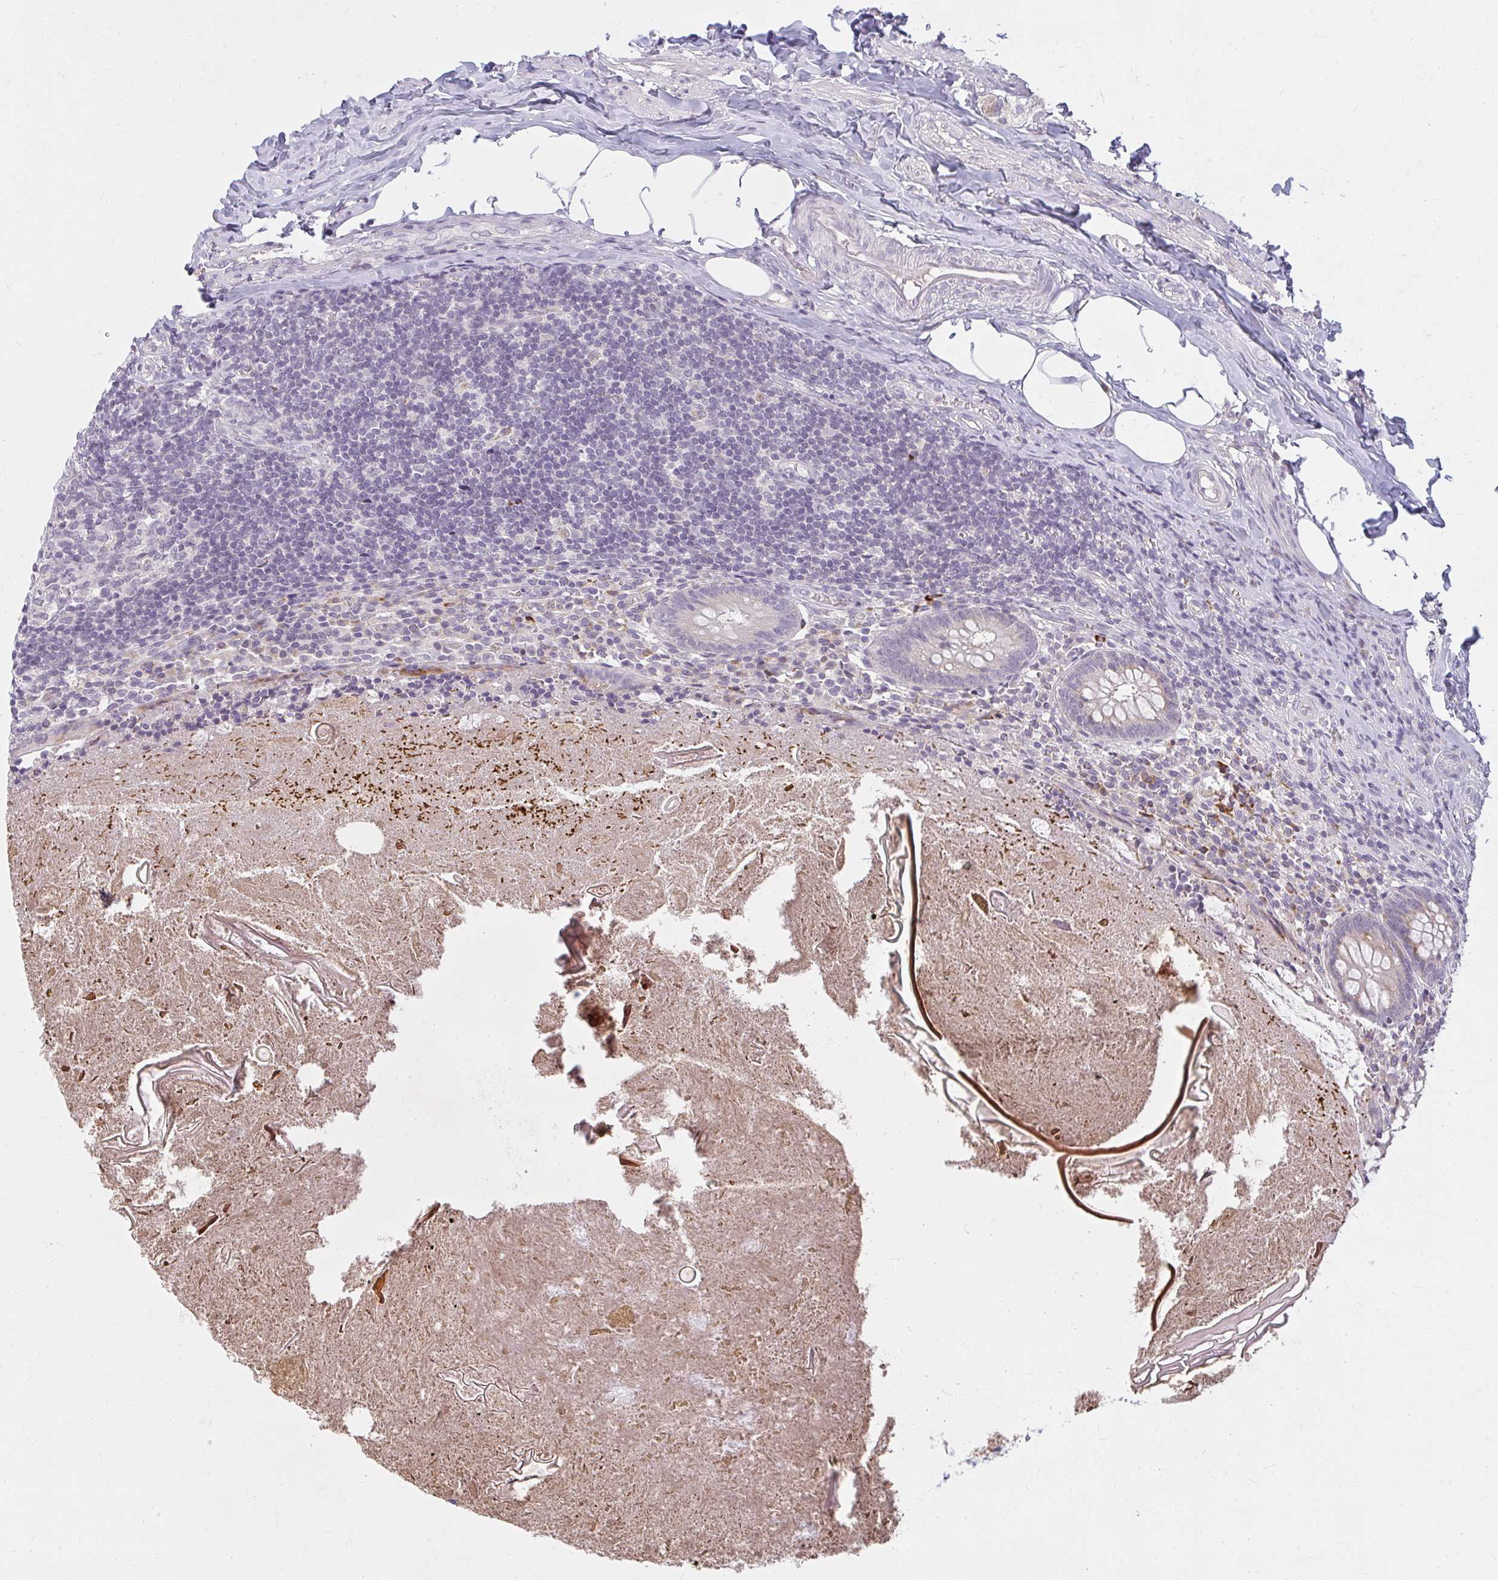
{"staining": {"intensity": "moderate", "quantity": "25%-75%", "location": "cytoplasmic/membranous"}, "tissue": "appendix", "cell_type": "Glandular cells", "image_type": "normal", "snomed": [{"axis": "morphology", "description": "Normal tissue, NOS"}, {"axis": "topography", "description": "Appendix"}], "caption": "IHC of benign appendix demonstrates medium levels of moderate cytoplasmic/membranous staining in about 25%-75% of glandular cells.", "gene": "ZFYVE26", "patient": {"sex": "female", "age": 17}}